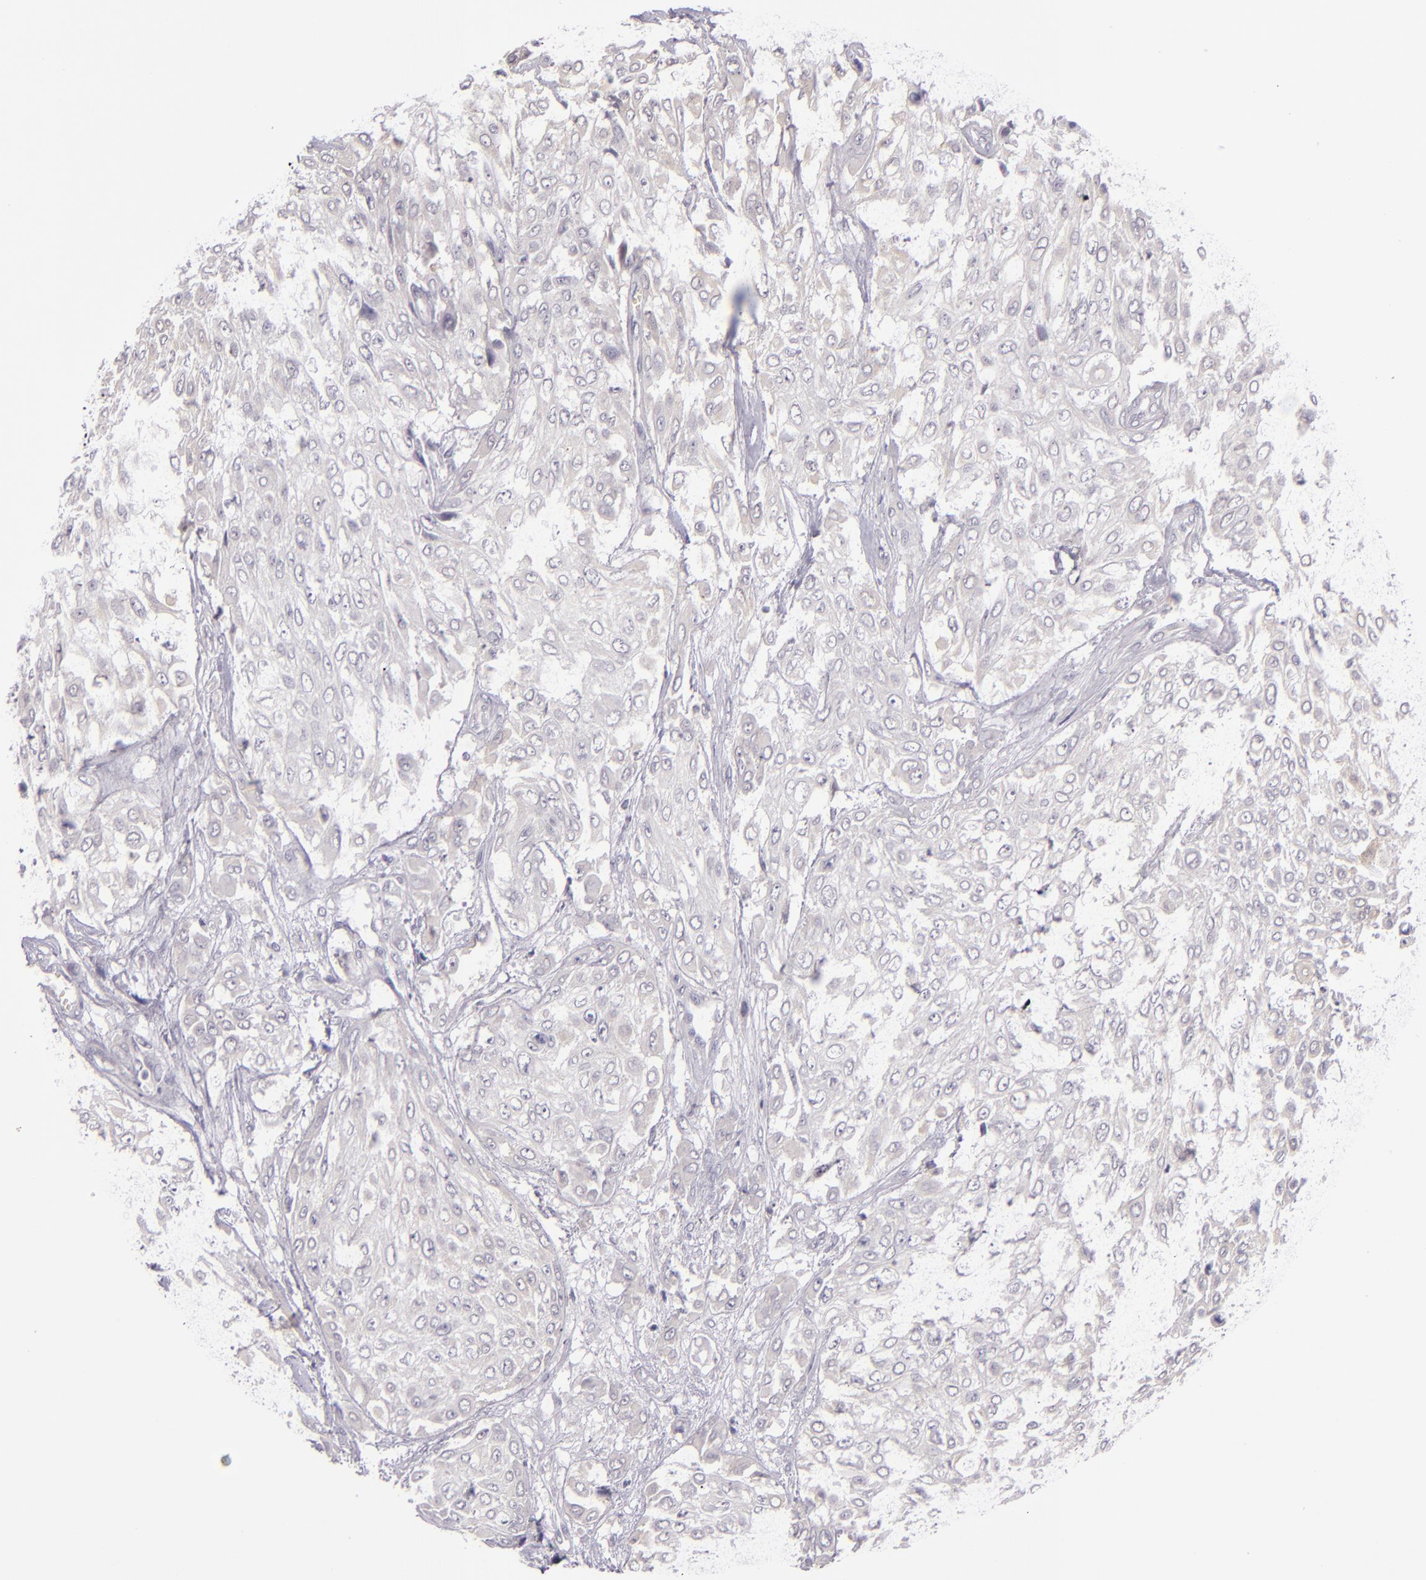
{"staining": {"intensity": "negative", "quantity": "none", "location": "none"}, "tissue": "urothelial cancer", "cell_type": "Tumor cells", "image_type": "cancer", "snomed": [{"axis": "morphology", "description": "Urothelial carcinoma, High grade"}, {"axis": "topography", "description": "Urinary bladder"}], "caption": "An immunohistochemistry photomicrograph of high-grade urothelial carcinoma is shown. There is no staining in tumor cells of high-grade urothelial carcinoma. (Brightfield microscopy of DAB immunohistochemistry at high magnification).", "gene": "SNCB", "patient": {"sex": "male", "age": 57}}